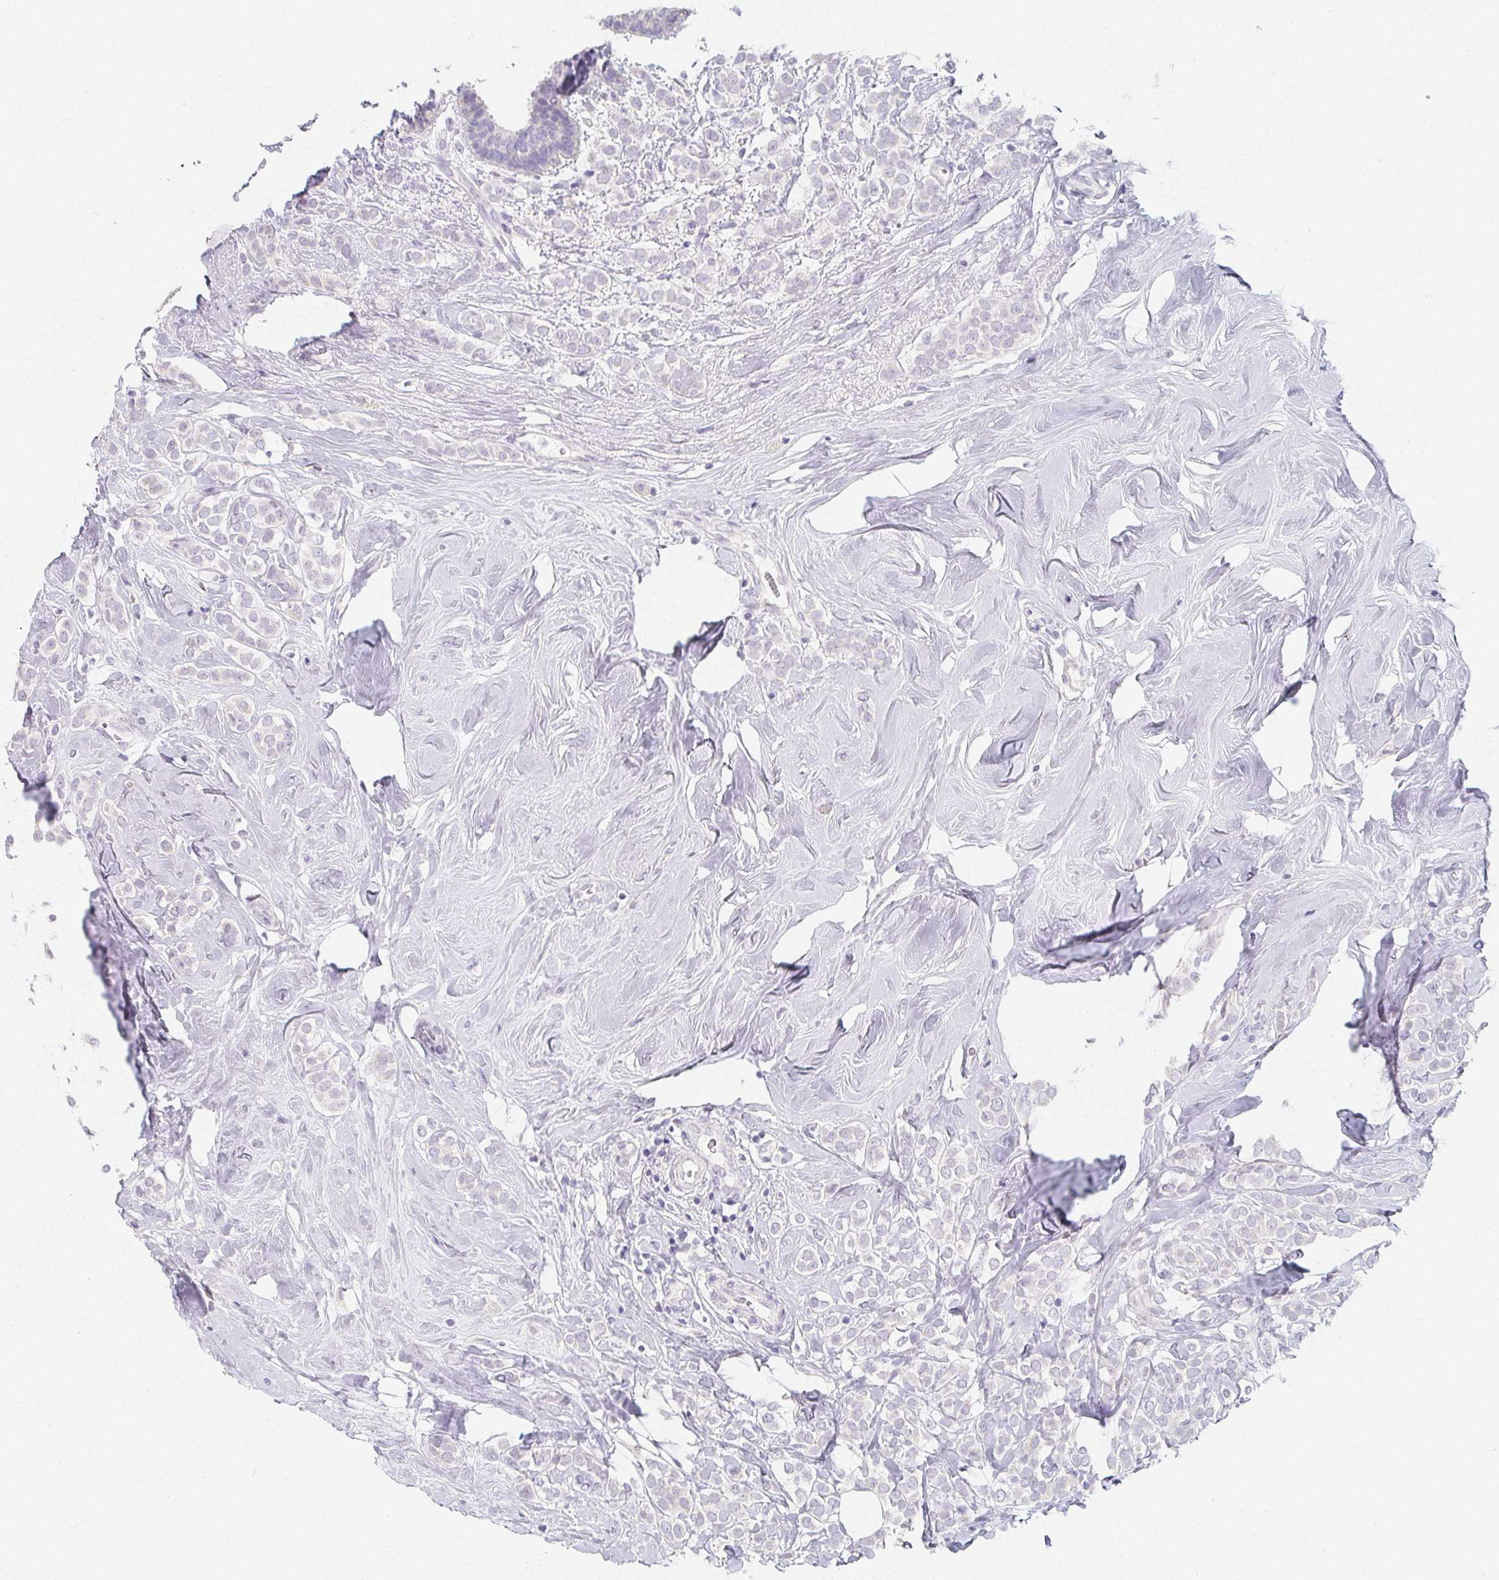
{"staining": {"intensity": "negative", "quantity": "none", "location": "none"}, "tissue": "breast cancer", "cell_type": "Tumor cells", "image_type": "cancer", "snomed": [{"axis": "morphology", "description": "Lobular carcinoma"}, {"axis": "topography", "description": "Breast"}], "caption": "Immunohistochemistry of human breast cancer displays no positivity in tumor cells.", "gene": "GLIPR1L1", "patient": {"sex": "female", "age": 49}}